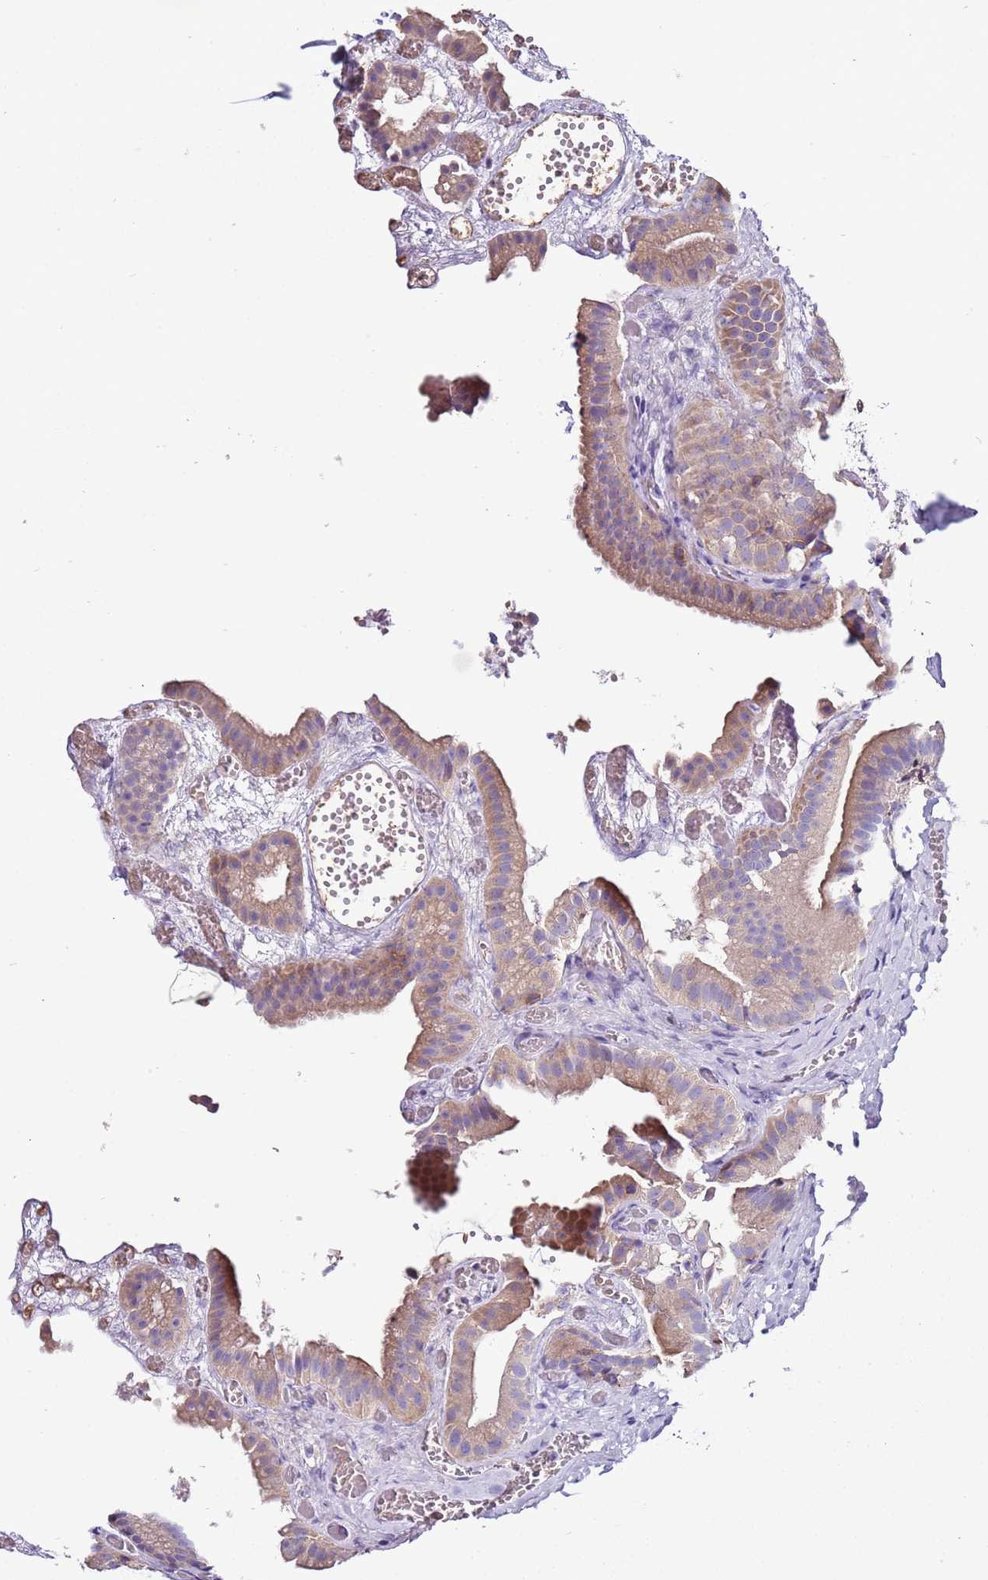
{"staining": {"intensity": "moderate", "quantity": ">75%", "location": "cytoplasmic/membranous"}, "tissue": "gallbladder", "cell_type": "Glandular cells", "image_type": "normal", "snomed": [{"axis": "morphology", "description": "Normal tissue, NOS"}, {"axis": "topography", "description": "Gallbladder"}], "caption": "Immunohistochemistry (IHC) histopathology image of unremarkable gallbladder: gallbladder stained using immunohistochemistry (IHC) shows medium levels of moderate protein expression localized specifically in the cytoplasmic/membranous of glandular cells, appearing as a cytoplasmic/membranous brown color.", "gene": "IGIP", "patient": {"sex": "female", "age": 64}}